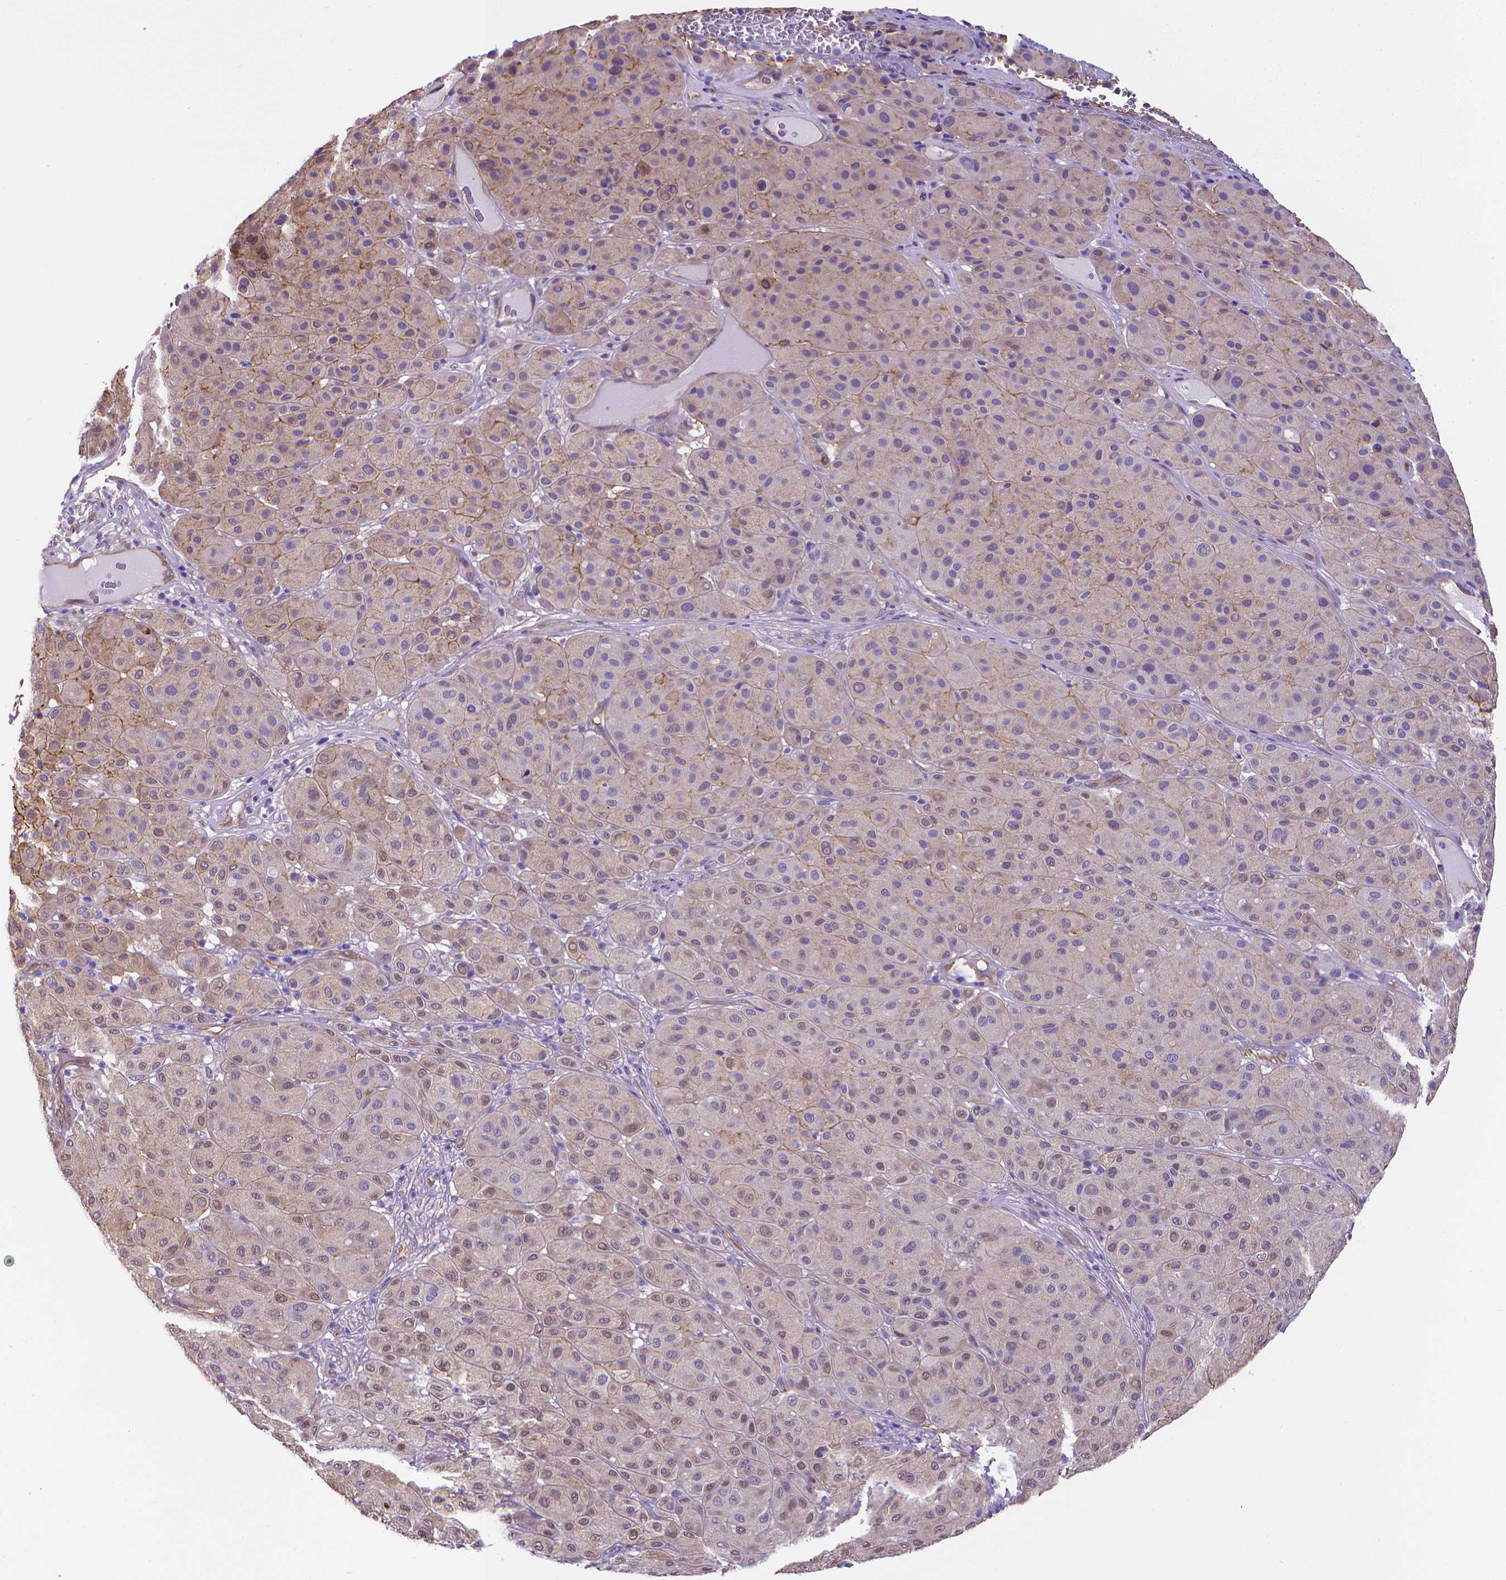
{"staining": {"intensity": "weak", "quantity": ">75%", "location": "cytoplasmic/membranous,nuclear"}, "tissue": "melanoma", "cell_type": "Tumor cells", "image_type": "cancer", "snomed": [{"axis": "morphology", "description": "Malignant melanoma, Metastatic site"}, {"axis": "topography", "description": "Smooth muscle"}], "caption": "Protein expression analysis of melanoma exhibits weak cytoplasmic/membranous and nuclear expression in about >75% of tumor cells.", "gene": "CLIC4", "patient": {"sex": "male", "age": 41}}